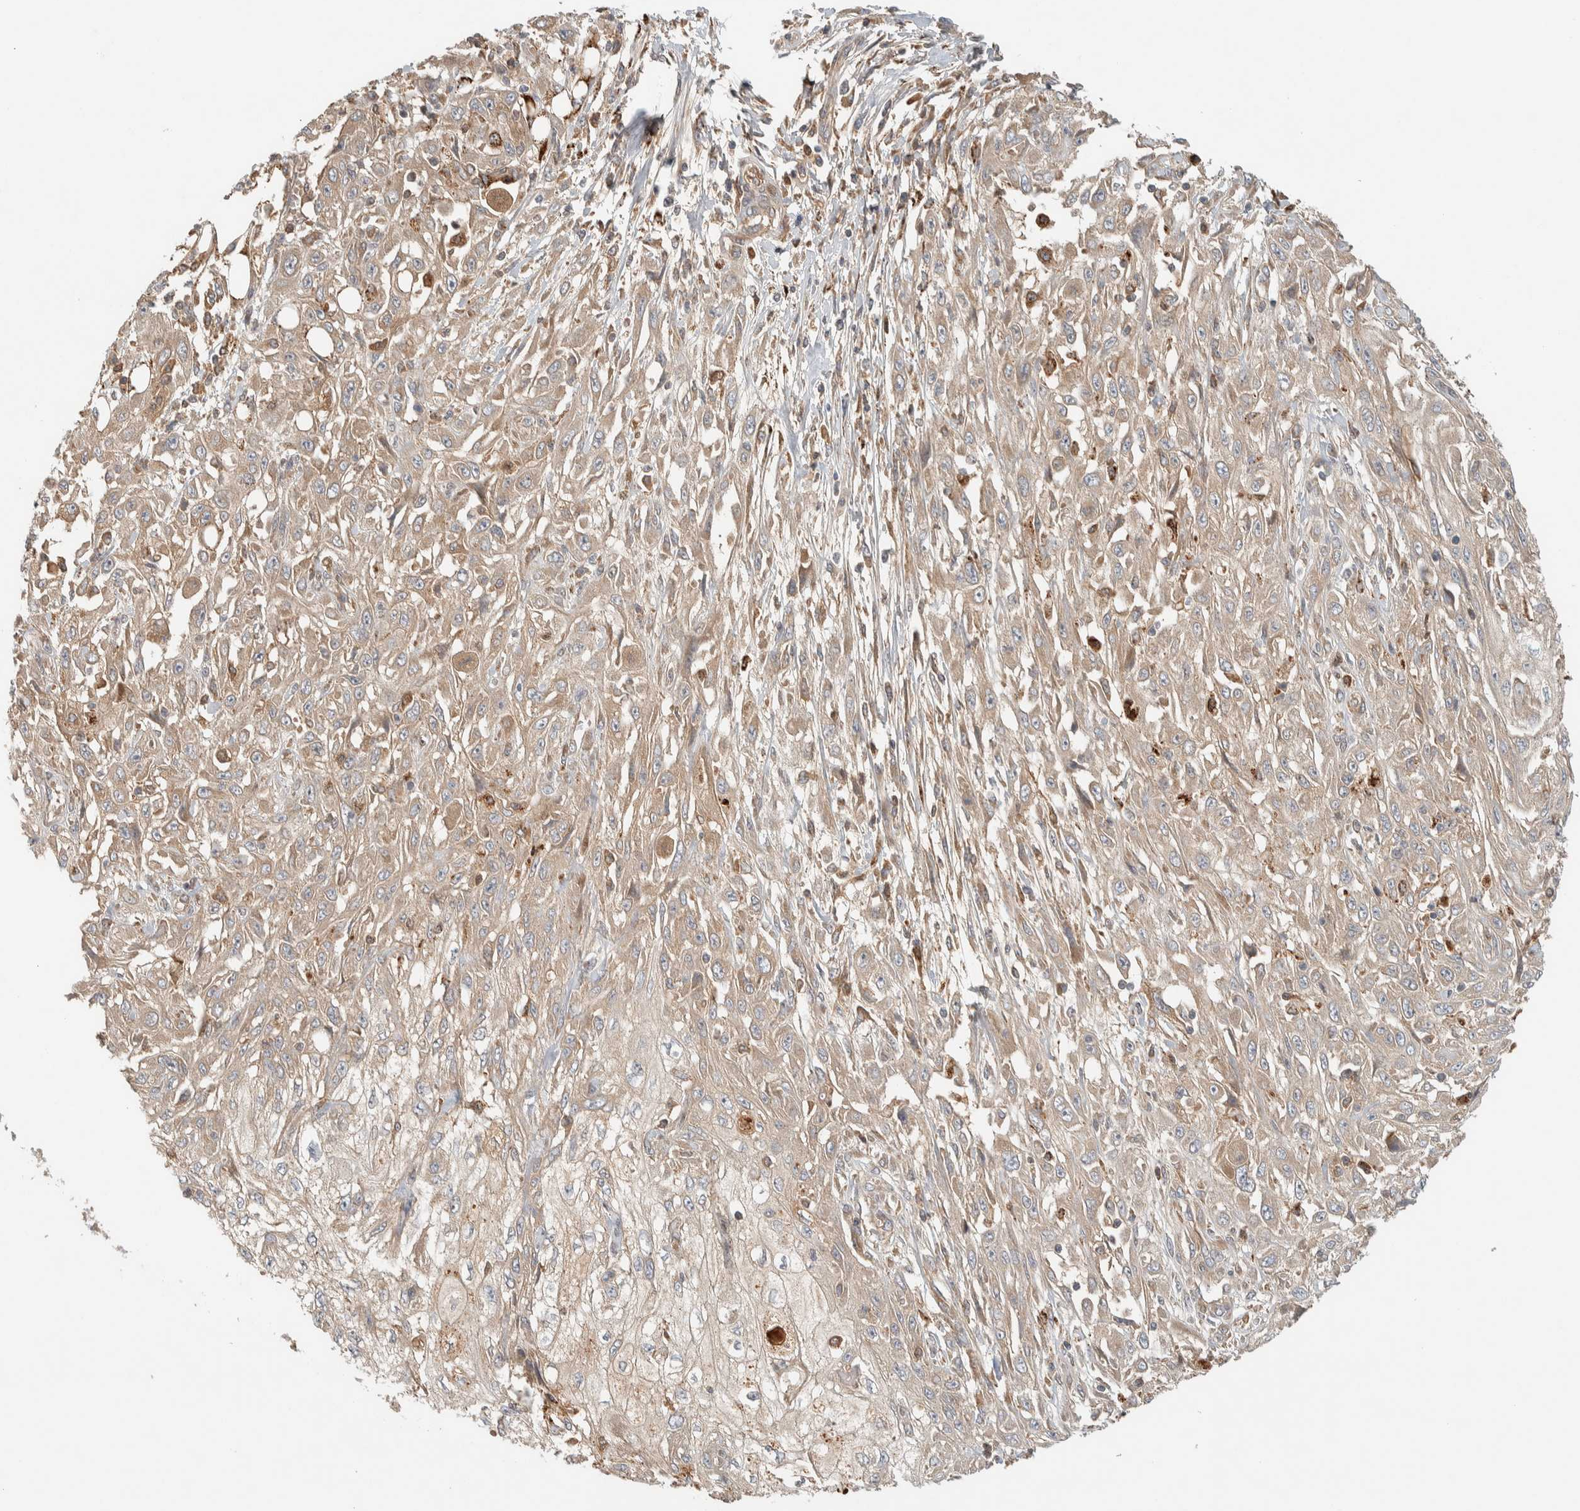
{"staining": {"intensity": "weak", "quantity": ">75%", "location": "cytoplasmic/membranous"}, "tissue": "skin cancer", "cell_type": "Tumor cells", "image_type": "cancer", "snomed": [{"axis": "morphology", "description": "Squamous cell carcinoma, NOS"}, {"axis": "morphology", "description": "Squamous cell carcinoma, metastatic, NOS"}, {"axis": "topography", "description": "Skin"}, {"axis": "topography", "description": "Lymph node"}], "caption": "Approximately >75% of tumor cells in human skin cancer display weak cytoplasmic/membranous protein staining as visualized by brown immunohistochemical staining.", "gene": "FAM167A", "patient": {"sex": "male", "age": 75}}